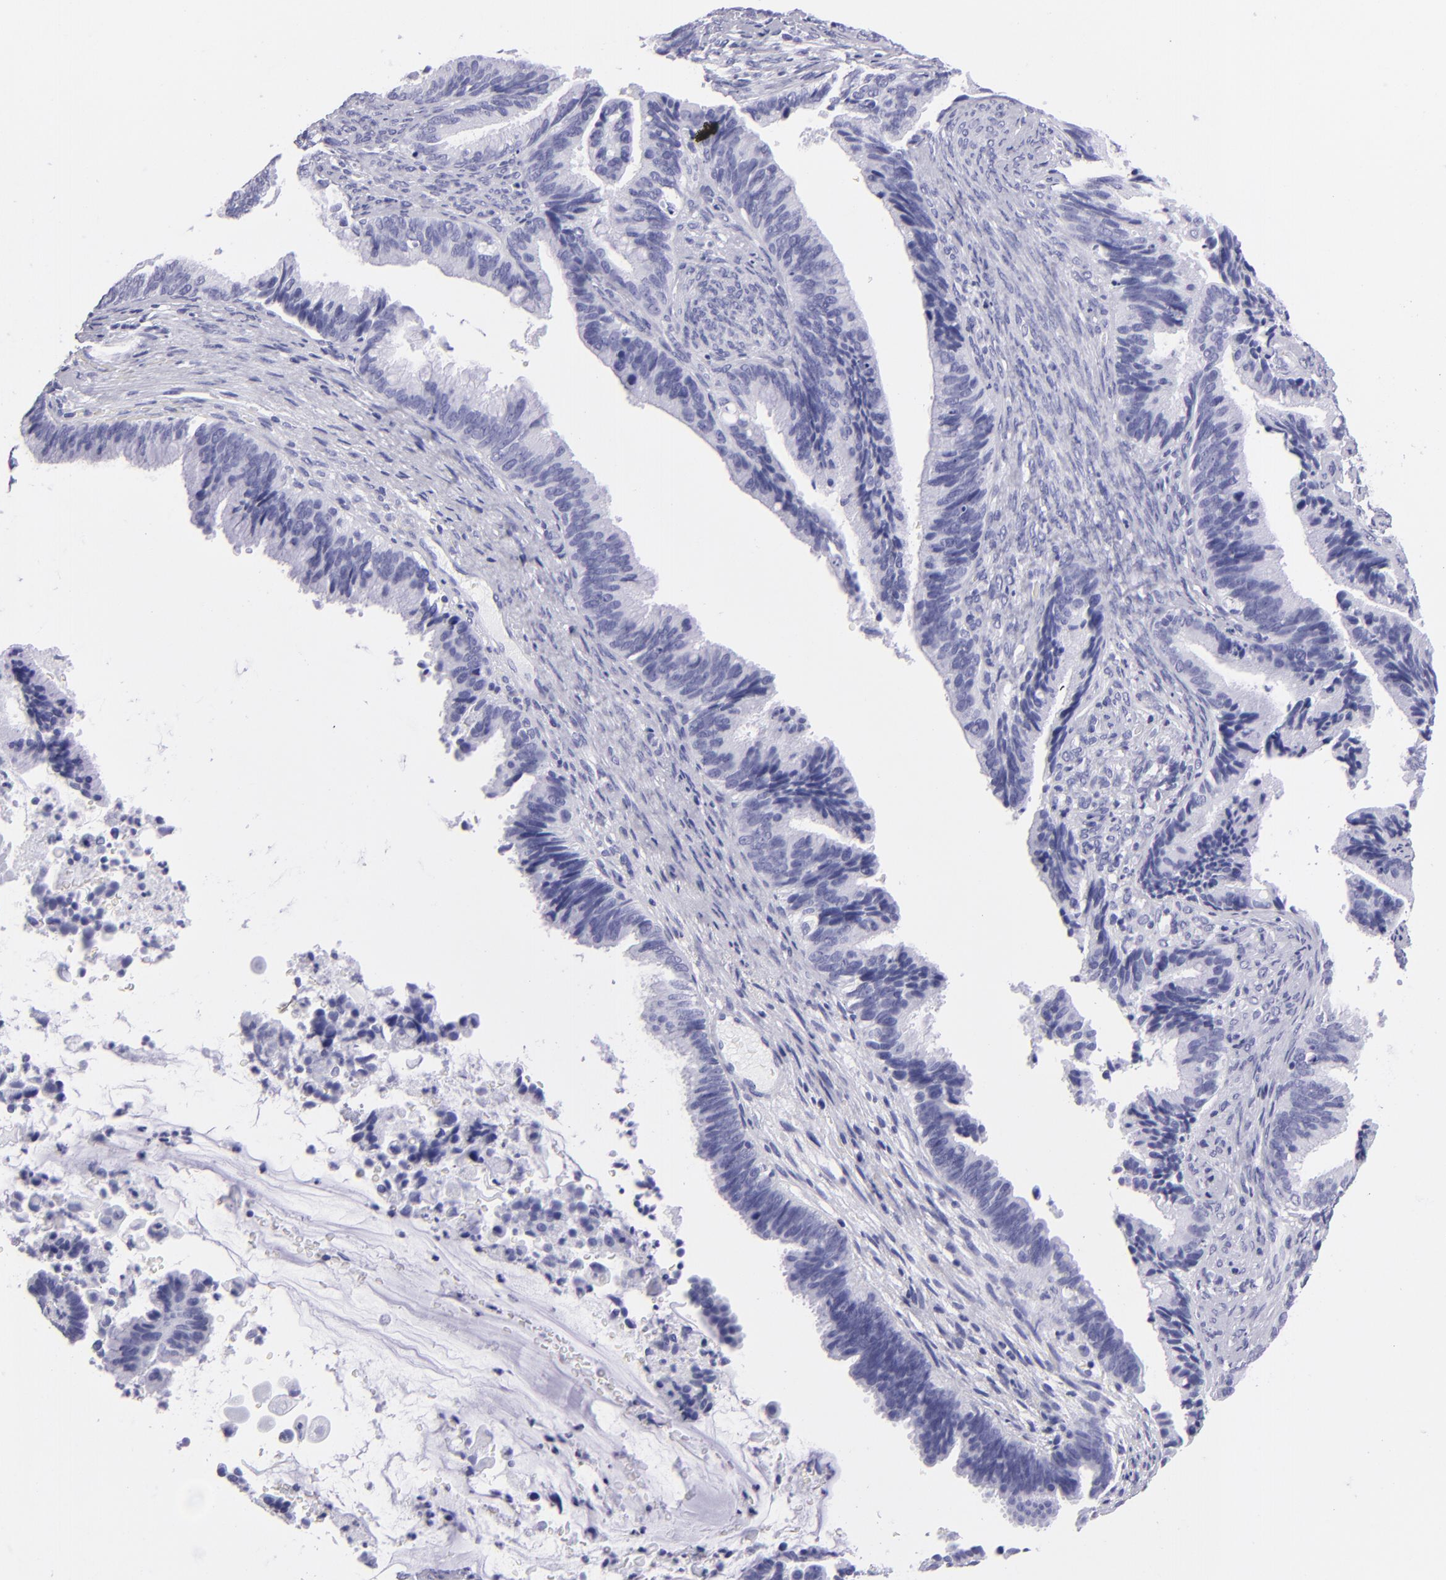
{"staining": {"intensity": "negative", "quantity": "none", "location": "none"}, "tissue": "cervical cancer", "cell_type": "Tumor cells", "image_type": "cancer", "snomed": [{"axis": "morphology", "description": "Adenocarcinoma, NOS"}, {"axis": "topography", "description": "Cervix"}], "caption": "The immunohistochemistry (IHC) micrograph has no significant staining in tumor cells of cervical adenocarcinoma tissue. (Brightfield microscopy of DAB immunohistochemistry at high magnification).", "gene": "PVALB", "patient": {"sex": "female", "age": 47}}